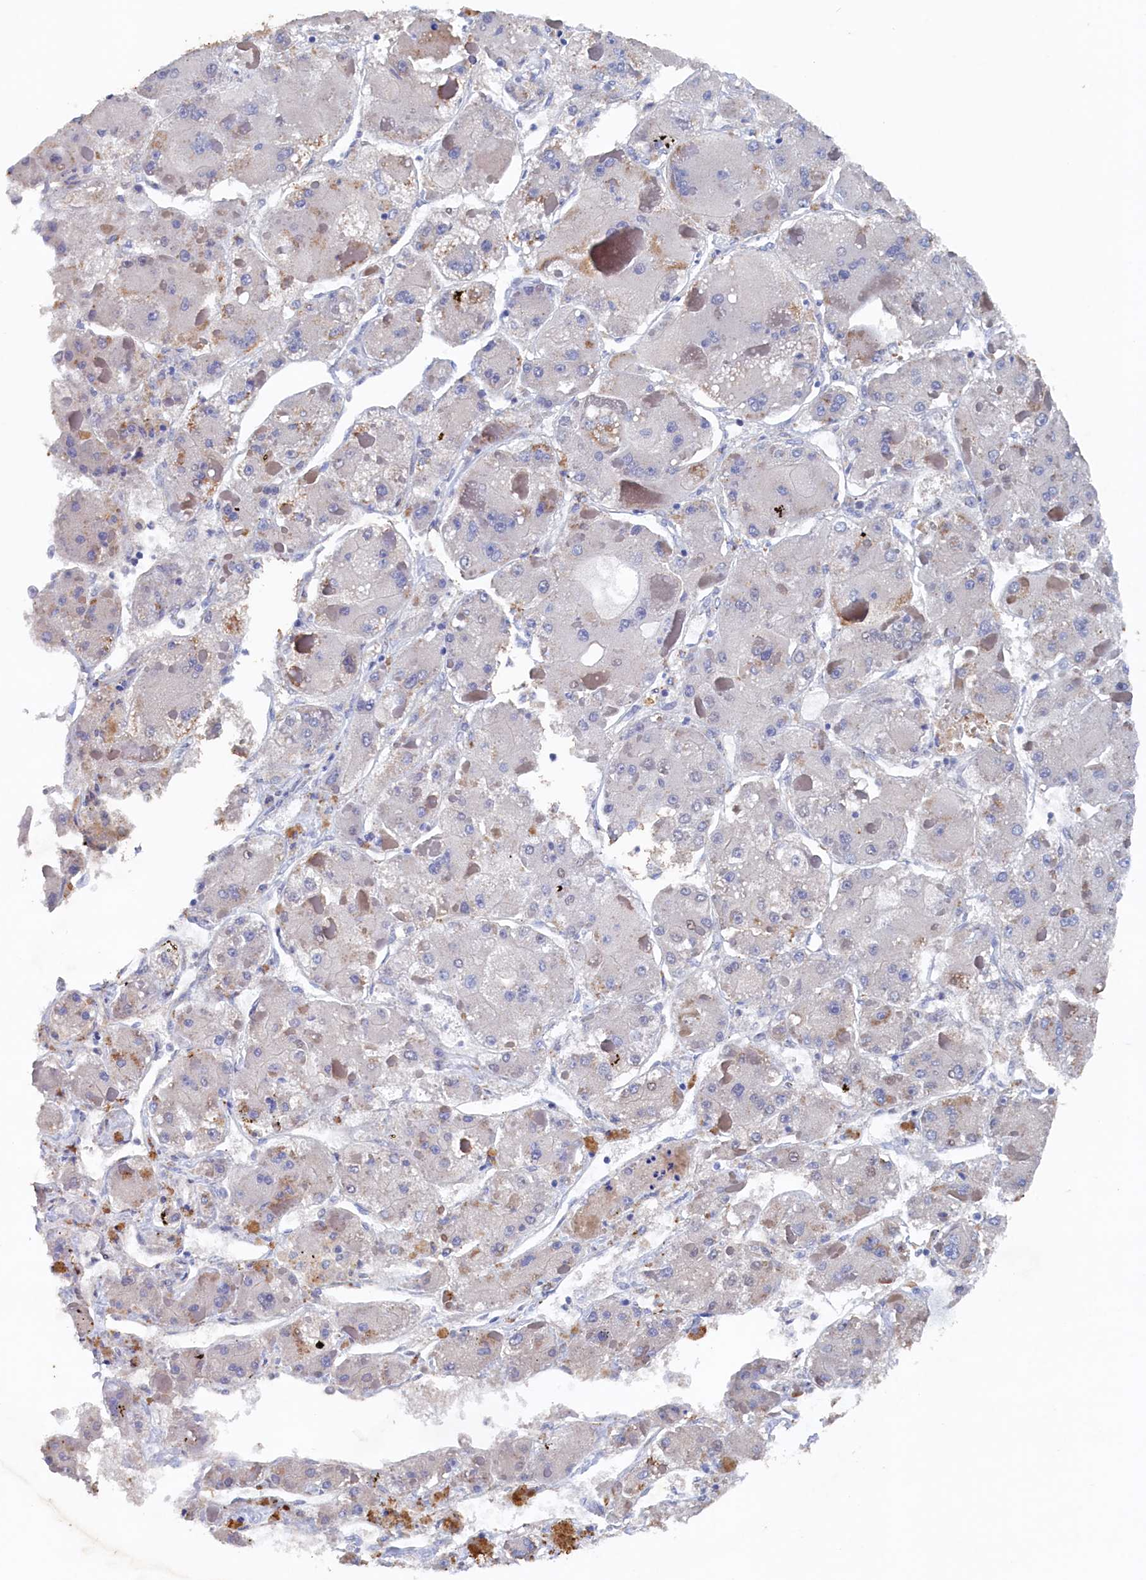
{"staining": {"intensity": "negative", "quantity": "none", "location": "none"}, "tissue": "liver cancer", "cell_type": "Tumor cells", "image_type": "cancer", "snomed": [{"axis": "morphology", "description": "Carcinoma, Hepatocellular, NOS"}, {"axis": "topography", "description": "Liver"}], "caption": "The photomicrograph reveals no significant expression in tumor cells of liver cancer. The staining was performed using DAB to visualize the protein expression in brown, while the nuclei were stained in blue with hematoxylin (Magnification: 20x).", "gene": "CBLIF", "patient": {"sex": "female", "age": 73}}